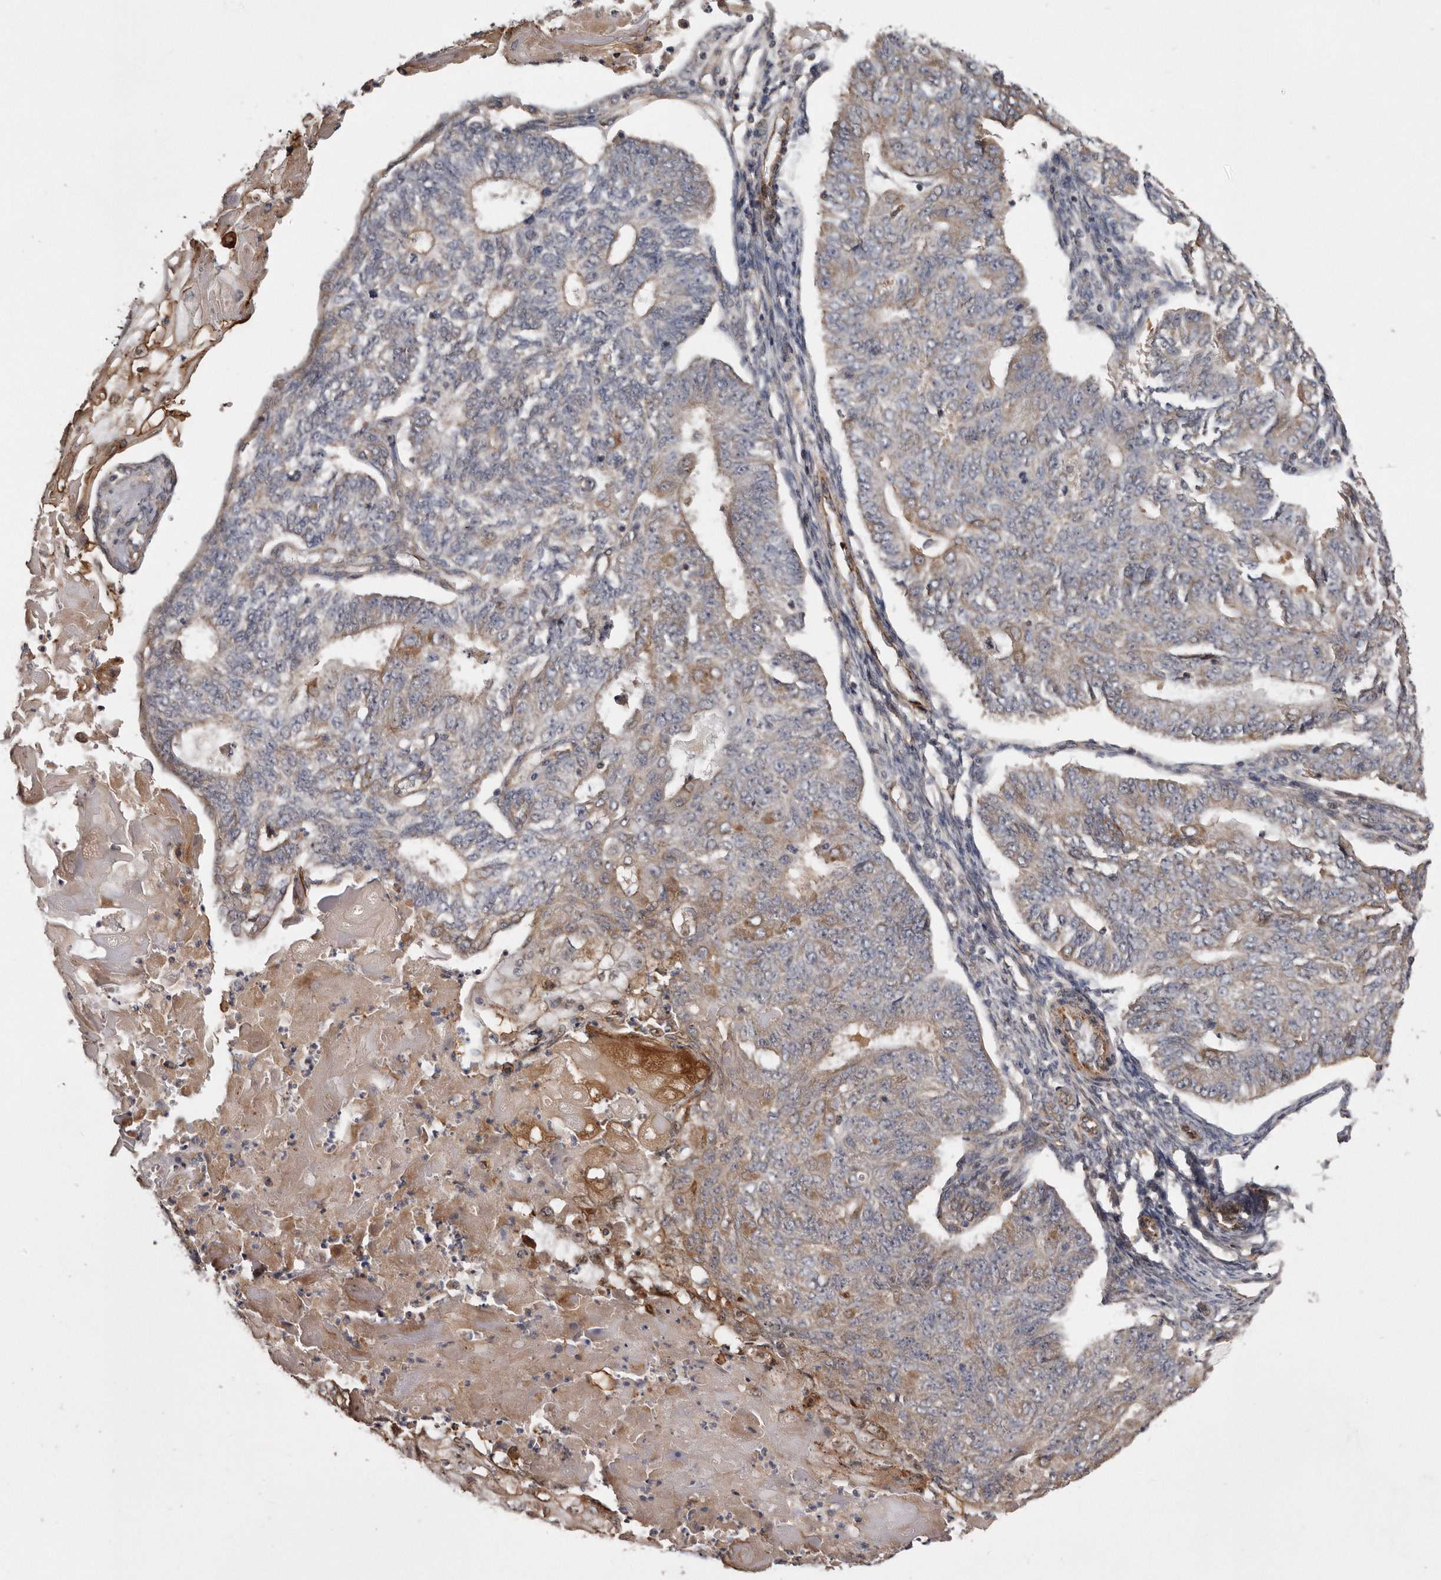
{"staining": {"intensity": "moderate", "quantity": "<25%", "location": "cytoplasmic/membranous"}, "tissue": "endometrial cancer", "cell_type": "Tumor cells", "image_type": "cancer", "snomed": [{"axis": "morphology", "description": "Adenocarcinoma, NOS"}, {"axis": "topography", "description": "Endometrium"}], "caption": "This micrograph shows immunohistochemistry (IHC) staining of human adenocarcinoma (endometrial), with low moderate cytoplasmic/membranous expression in about <25% of tumor cells.", "gene": "ARMCX1", "patient": {"sex": "female", "age": 32}}